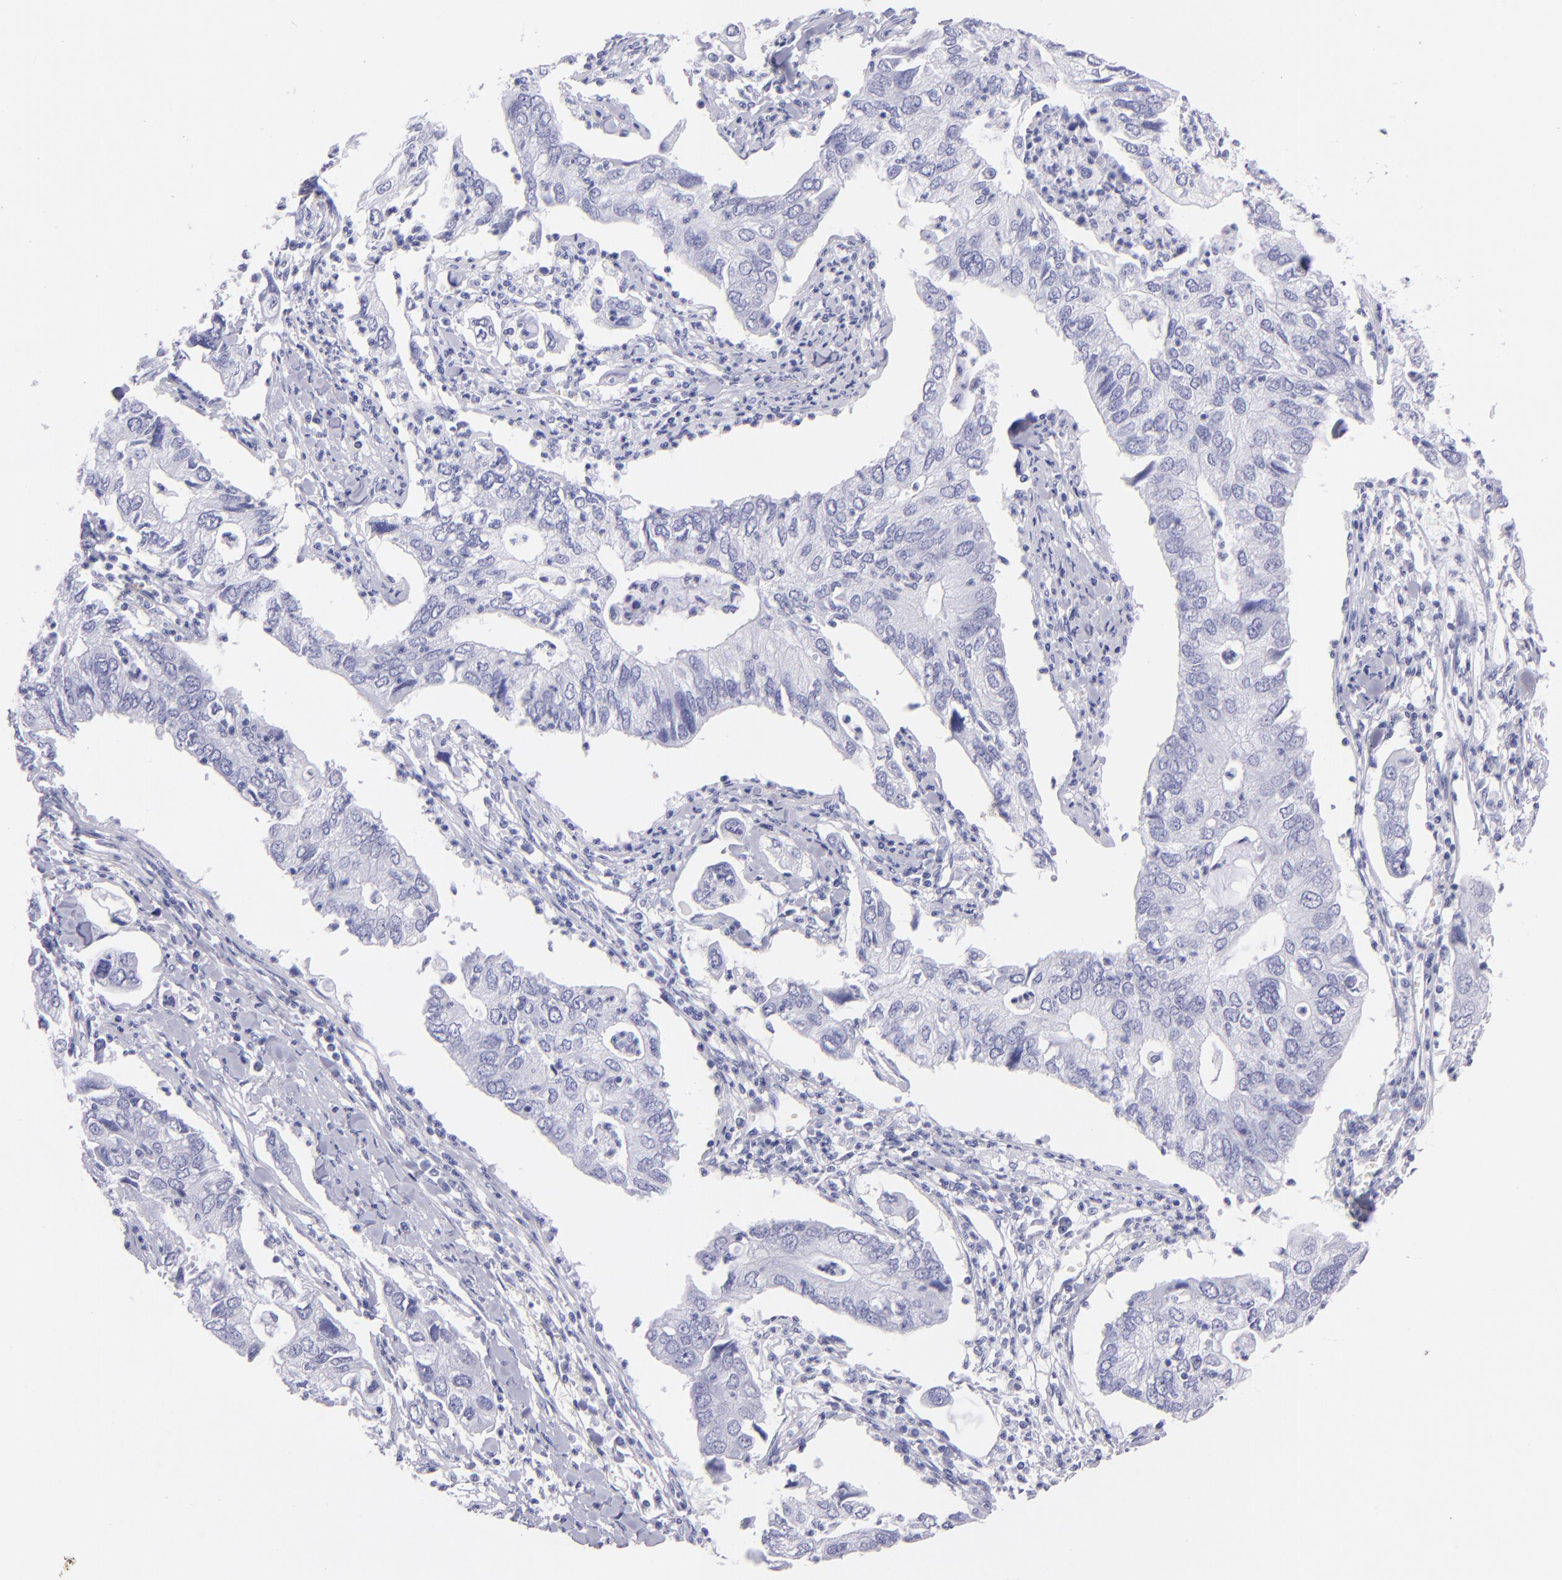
{"staining": {"intensity": "negative", "quantity": "none", "location": "none"}, "tissue": "lung cancer", "cell_type": "Tumor cells", "image_type": "cancer", "snomed": [{"axis": "morphology", "description": "Adenocarcinoma, NOS"}, {"axis": "topography", "description": "Lung"}], "caption": "This is an immunohistochemistry (IHC) micrograph of human adenocarcinoma (lung). There is no staining in tumor cells.", "gene": "PRPH", "patient": {"sex": "male", "age": 48}}